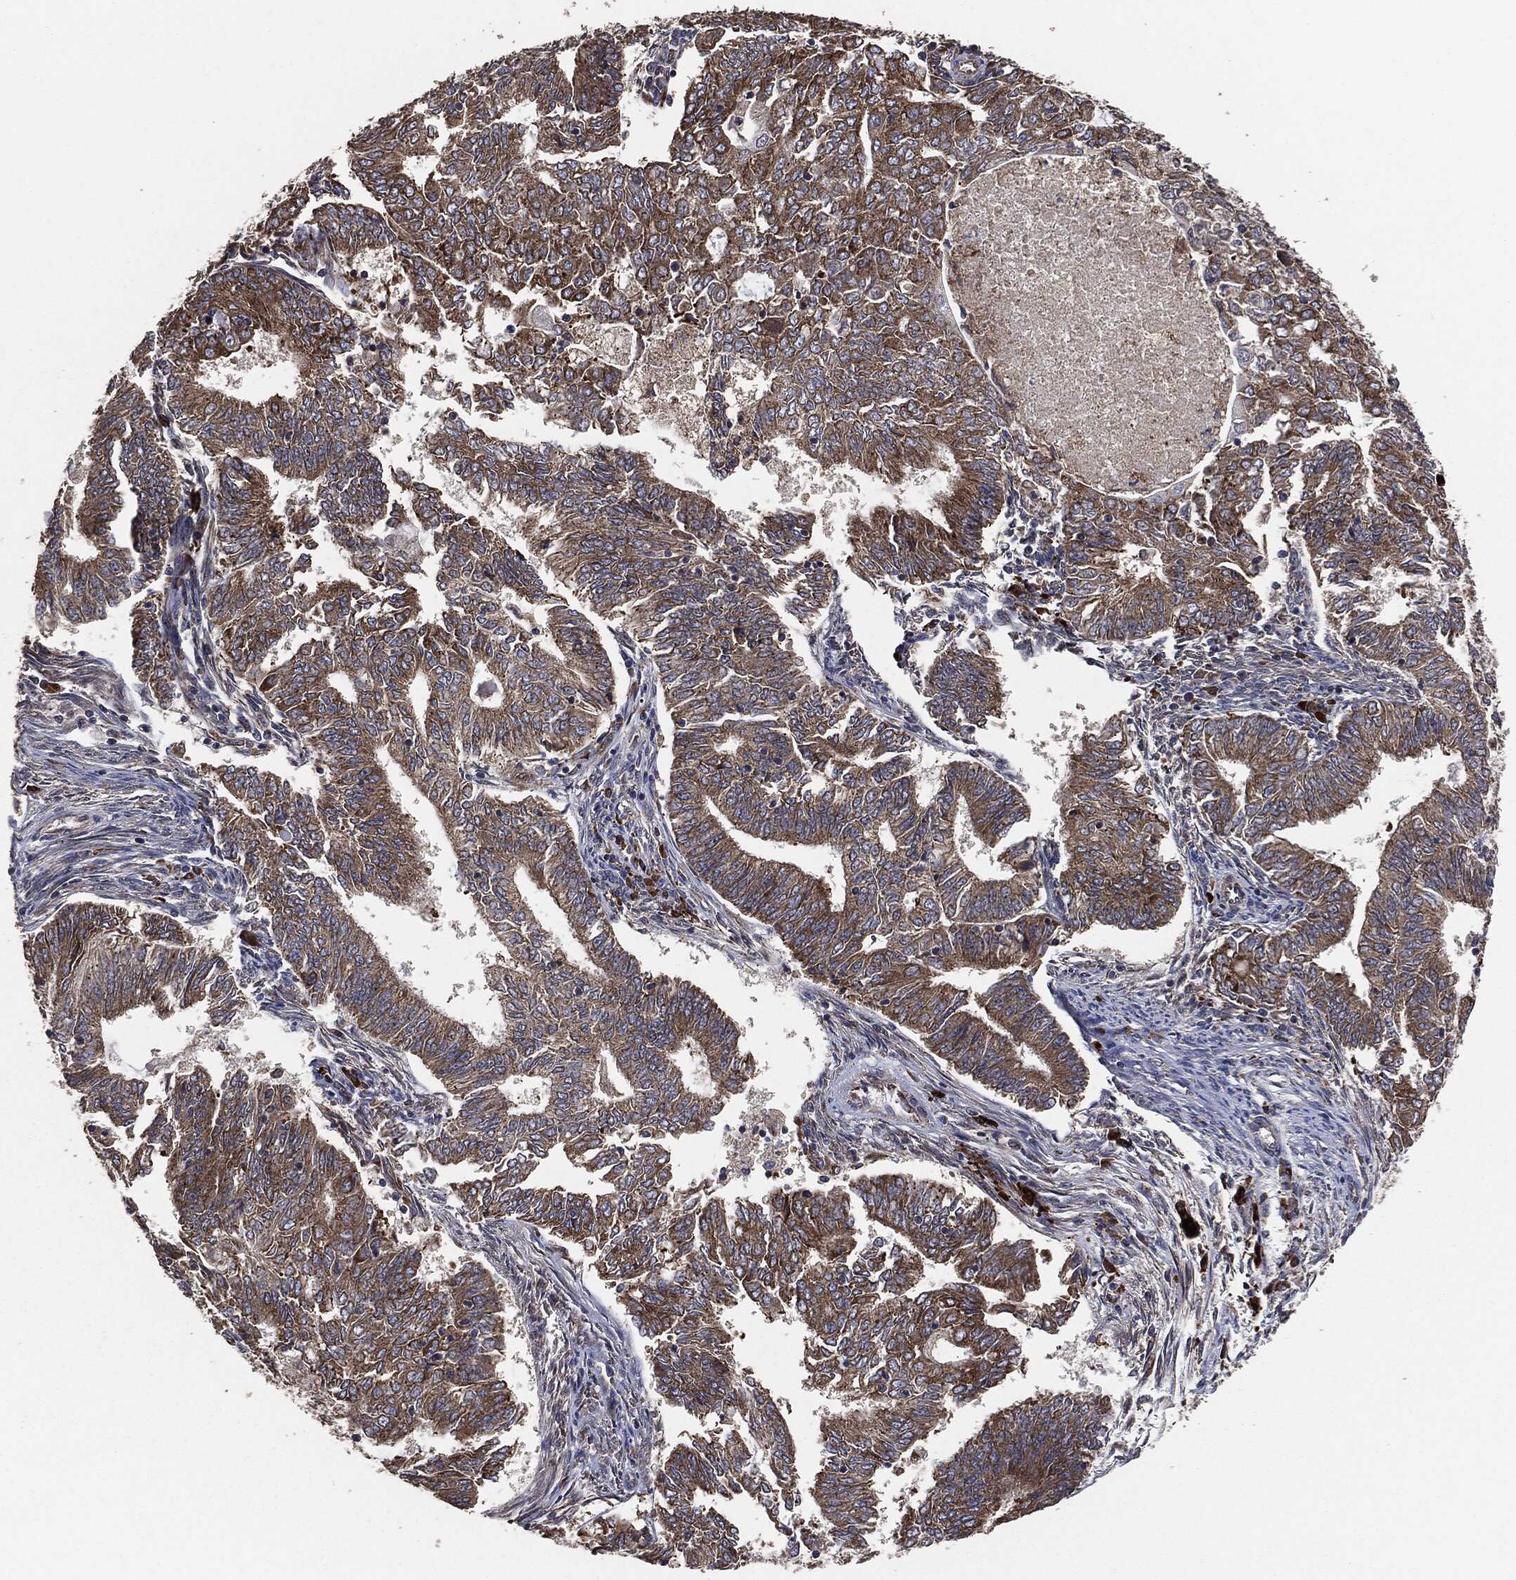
{"staining": {"intensity": "strong", "quantity": "25%-75%", "location": "cytoplasmic/membranous"}, "tissue": "endometrial cancer", "cell_type": "Tumor cells", "image_type": "cancer", "snomed": [{"axis": "morphology", "description": "Adenocarcinoma, NOS"}, {"axis": "topography", "description": "Endometrium"}], "caption": "A high-resolution photomicrograph shows immunohistochemistry staining of endometrial cancer, which demonstrates strong cytoplasmic/membranous staining in about 25%-75% of tumor cells.", "gene": "STK3", "patient": {"sex": "female", "age": 62}}